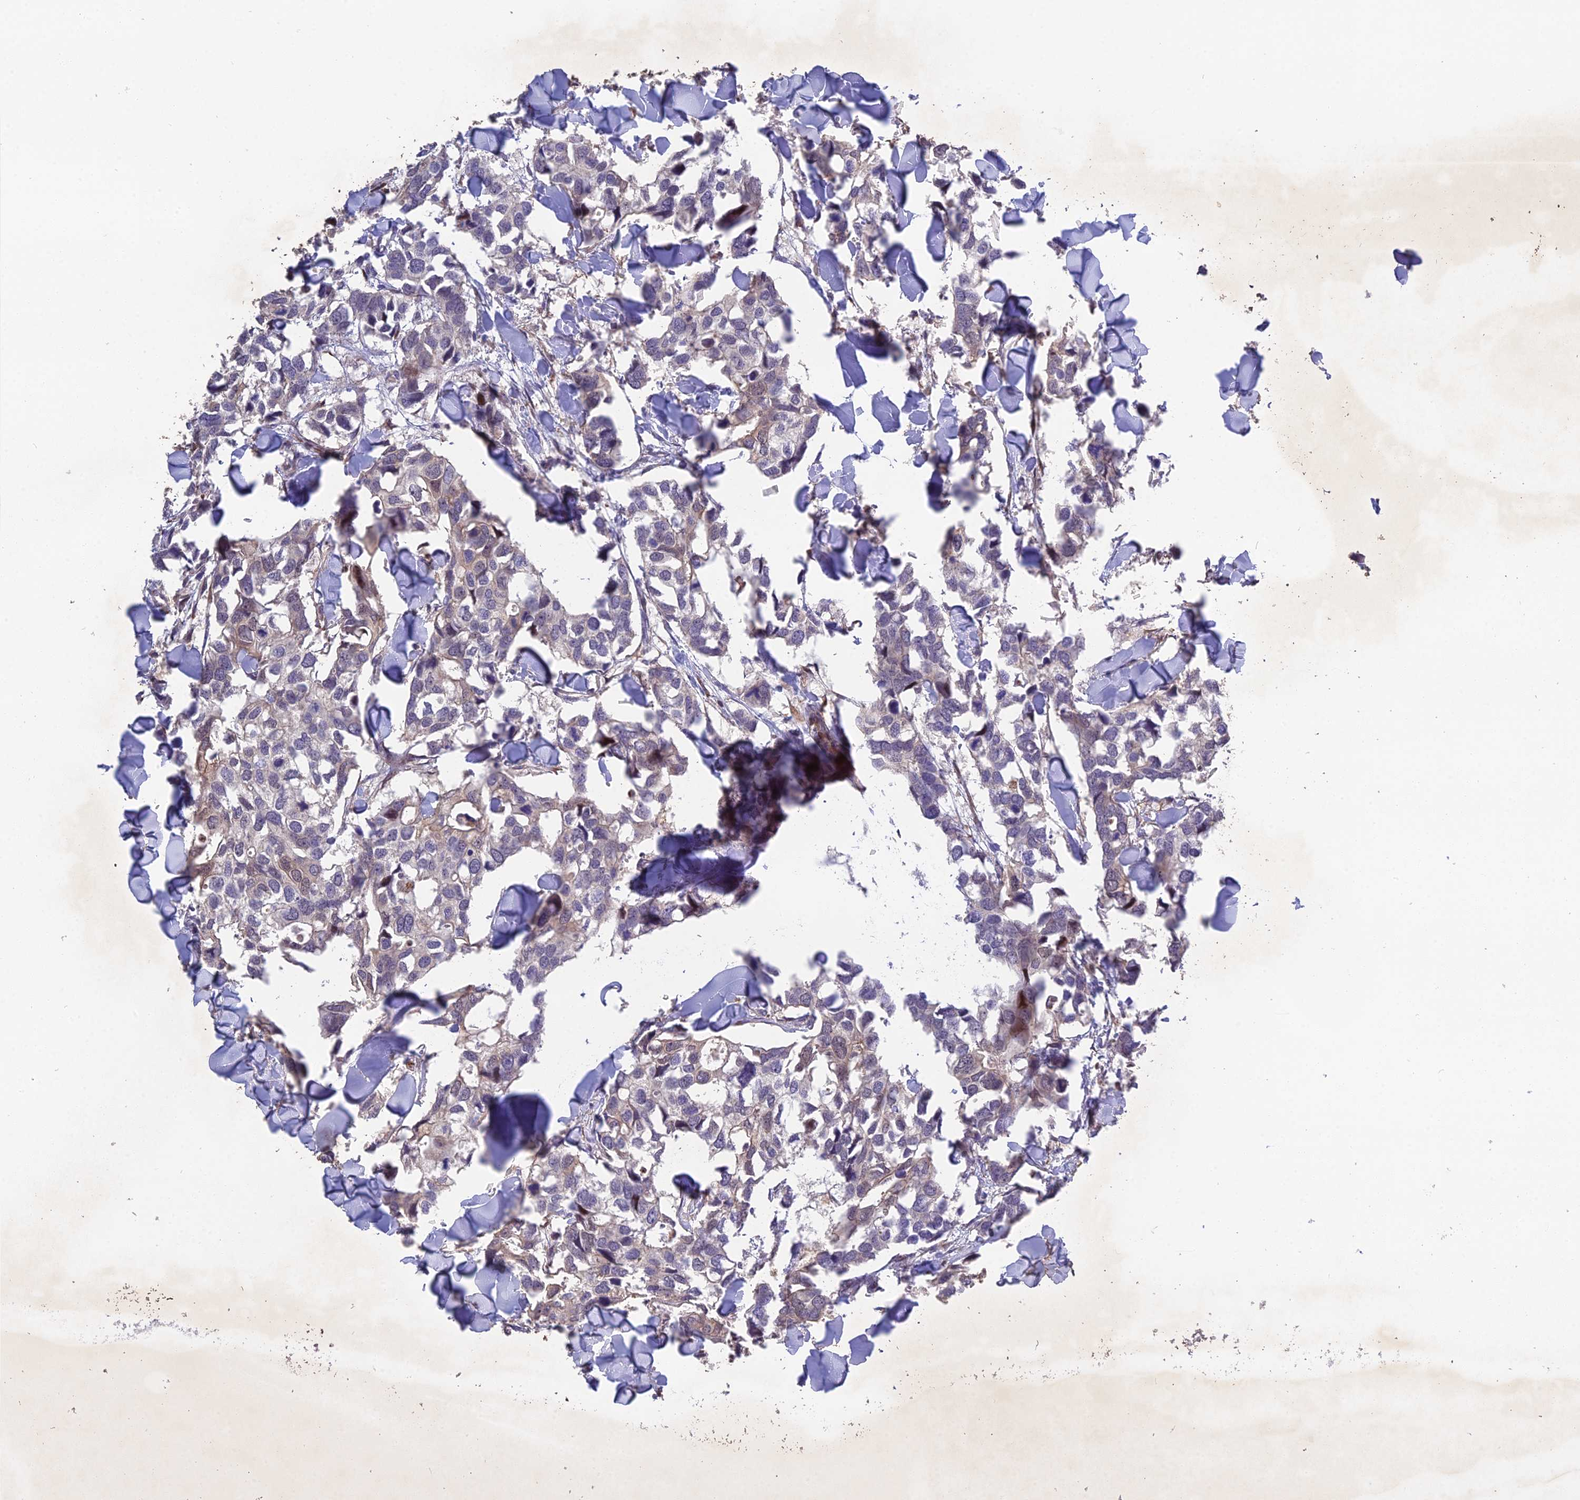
{"staining": {"intensity": "negative", "quantity": "none", "location": "none"}, "tissue": "breast cancer", "cell_type": "Tumor cells", "image_type": "cancer", "snomed": [{"axis": "morphology", "description": "Duct carcinoma"}, {"axis": "topography", "description": "Breast"}], "caption": "Immunohistochemistry (IHC) of breast invasive ductal carcinoma displays no positivity in tumor cells. (Stains: DAB (3,3'-diaminobenzidine) immunohistochemistry (IHC) with hematoxylin counter stain, Microscopy: brightfield microscopy at high magnification).", "gene": "PUS10", "patient": {"sex": "female", "age": 83}}